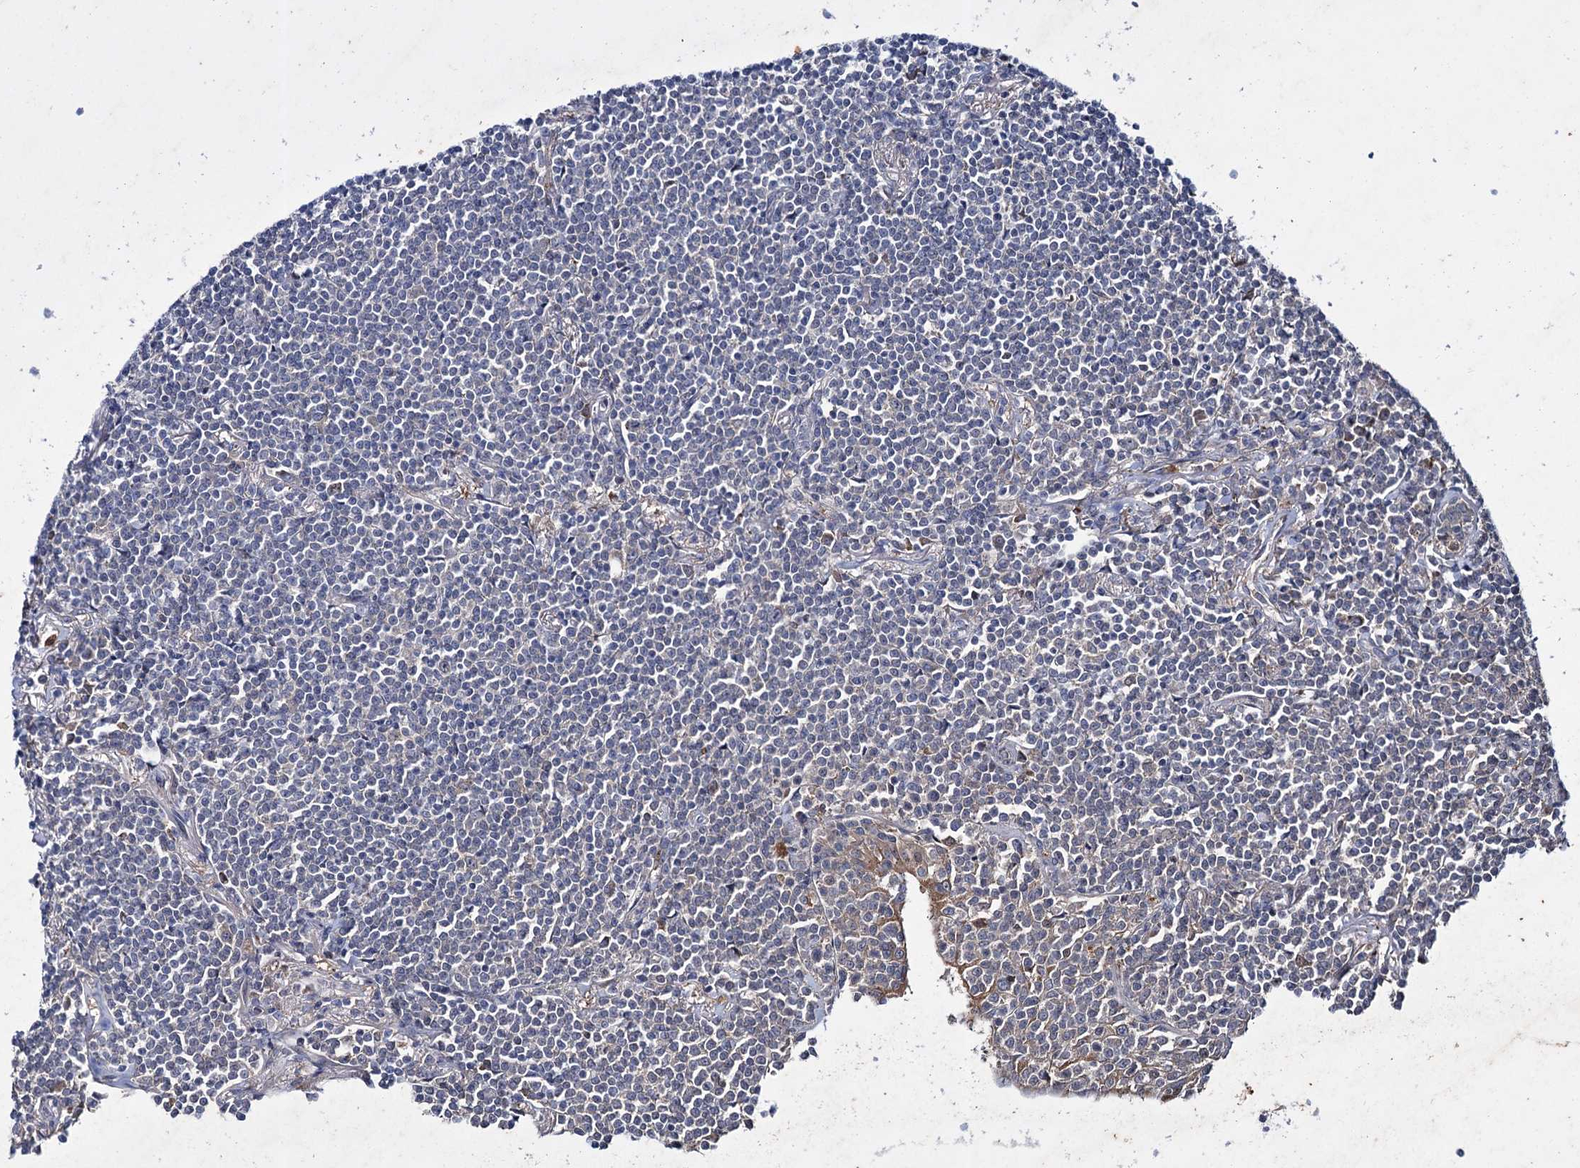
{"staining": {"intensity": "negative", "quantity": "none", "location": "none"}, "tissue": "lymphoma", "cell_type": "Tumor cells", "image_type": "cancer", "snomed": [{"axis": "morphology", "description": "Malignant lymphoma, non-Hodgkin's type, Low grade"}, {"axis": "topography", "description": "Lung"}], "caption": "Protein analysis of lymphoma exhibits no significant staining in tumor cells.", "gene": "PTPN3", "patient": {"sex": "female", "age": 71}}